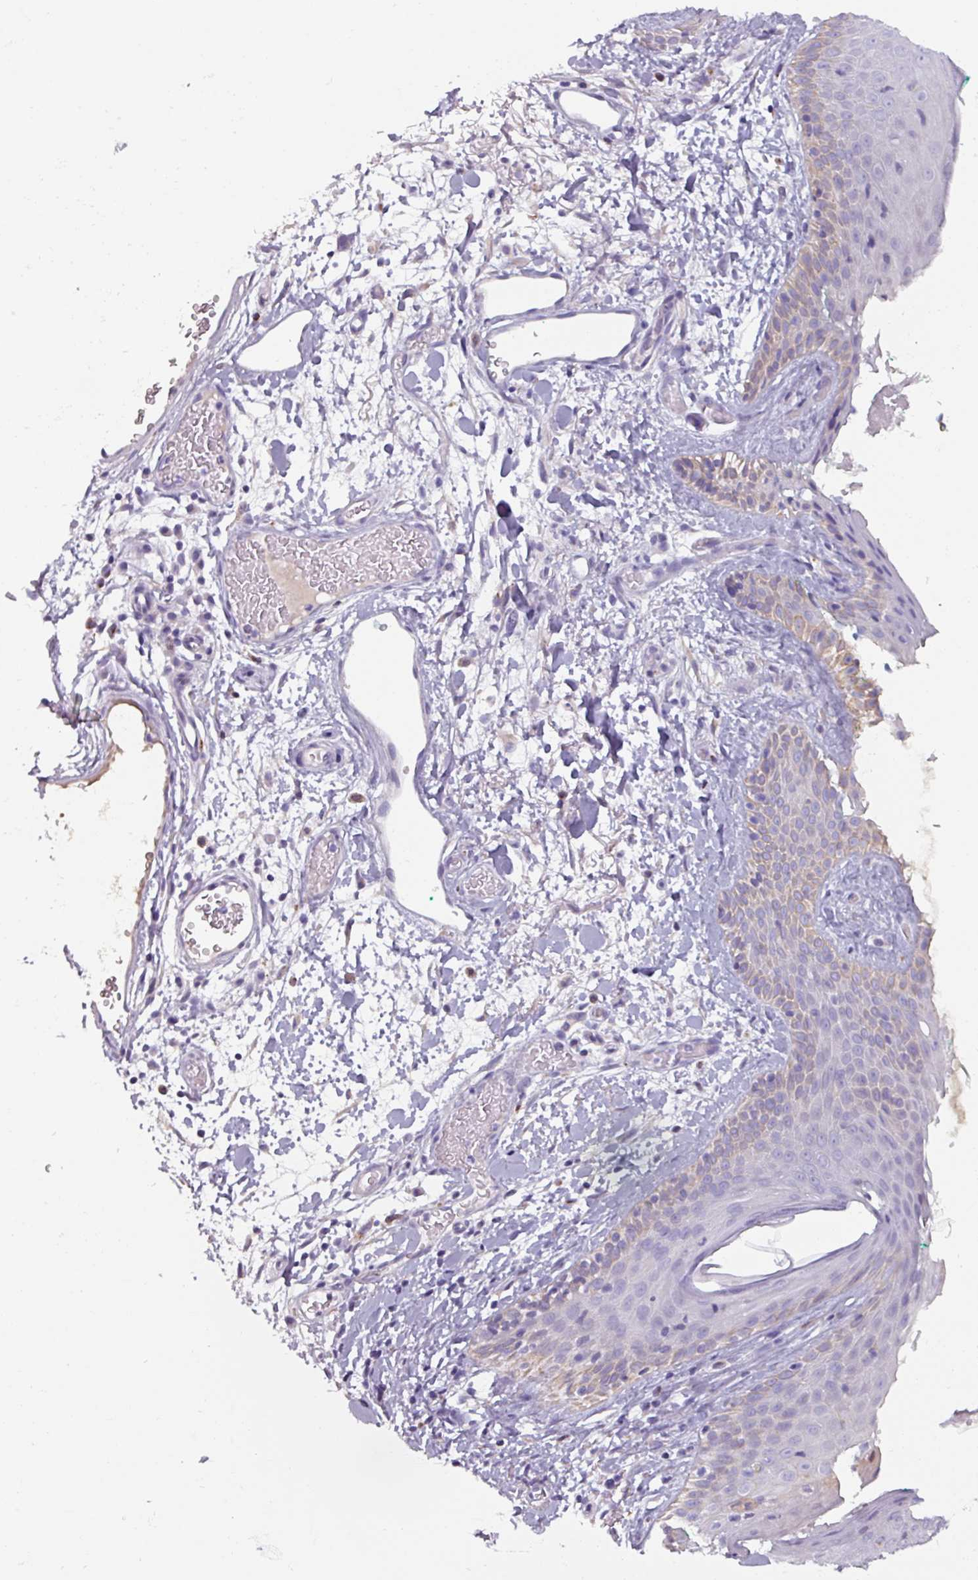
{"staining": {"intensity": "negative", "quantity": "none", "location": "none"}, "tissue": "skin", "cell_type": "Fibroblasts", "image_type": "normal", "snomed": [{"axis": "morphology", "description": "Normal tissue, NOS"}, {"axis": "topography", "description": "Skin"}], "caption": "Skin stained for a protein using immunohistochemistry reveals no expression fibroblasts.", "gene": "SPESP1", "patient": {"sex": "male", "age": 79}}